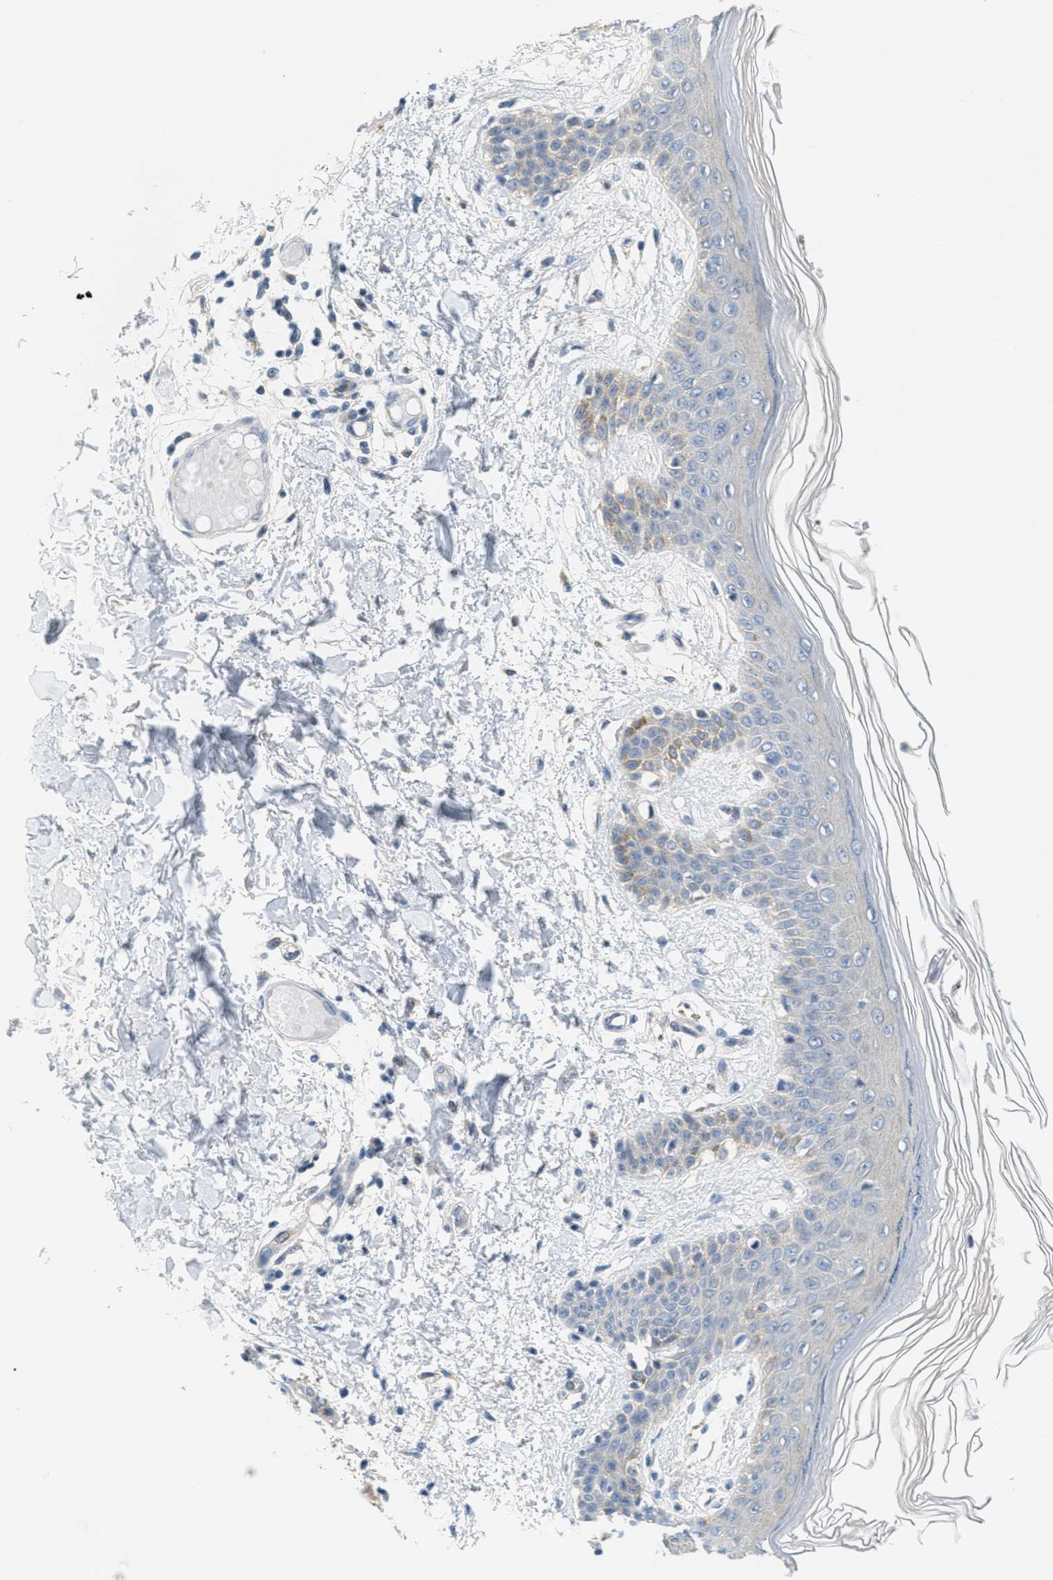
{"staining": {"intensity": "negative", "quantity": "none", "location": "none"}, "tissue": "skin", "cell_type": "Fibroblasts", "image_type": "normal", "snomed": [{"axis": "morphology", "description": "Normal tissue, NOS"}, {"axis": "topography", "description": "Skin"}], "caption": "Fibroblasts are negative for protein expression in benign human skin.", "gene": "ZFYVE9", "patient": {"sex": "male", "age": 53}}